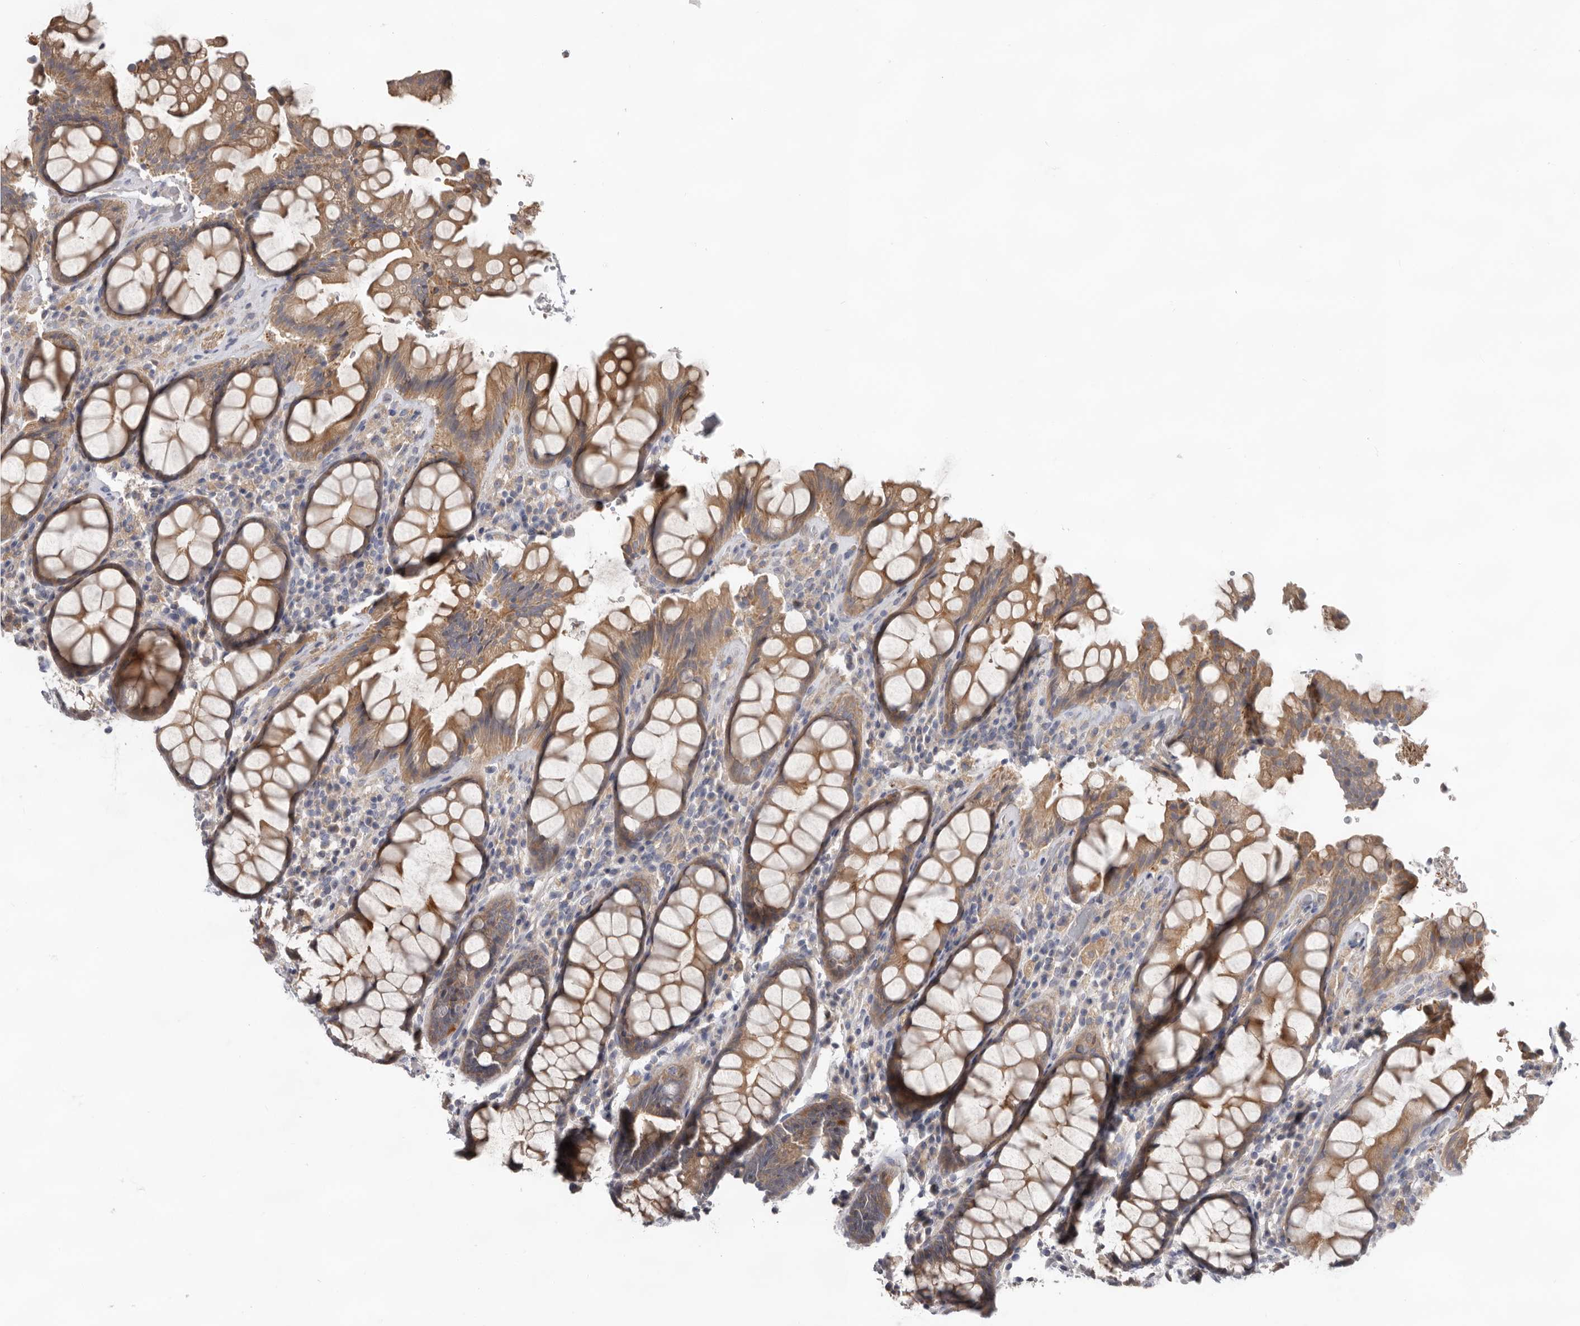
{"staining": {"intensity": "moderate", "quantity": ">75%", "location": "cytoplasmic/membranous"}, "tissue": "rectum", "cell_type": "Glandular cells", "image_type": "normal", "snomed": [{"axis": "morphology", "description": "Normal tissue, NOS"}, {"axis": "topography", "description": "Rectum"}], "caption": "Normal rectum was stained to show a protein in brown. There is medium levels of moderate cytoplasmic/membranous staining in approximately >75% of glandular cells. (Stains: DAB (3,3'-diaminobenzidine) in brown, nuclei in blue, Microscopy: brightfield microscopy at high magnification).", "gene": "HINT3", "patient": {"sex": "male", "age": 64}}